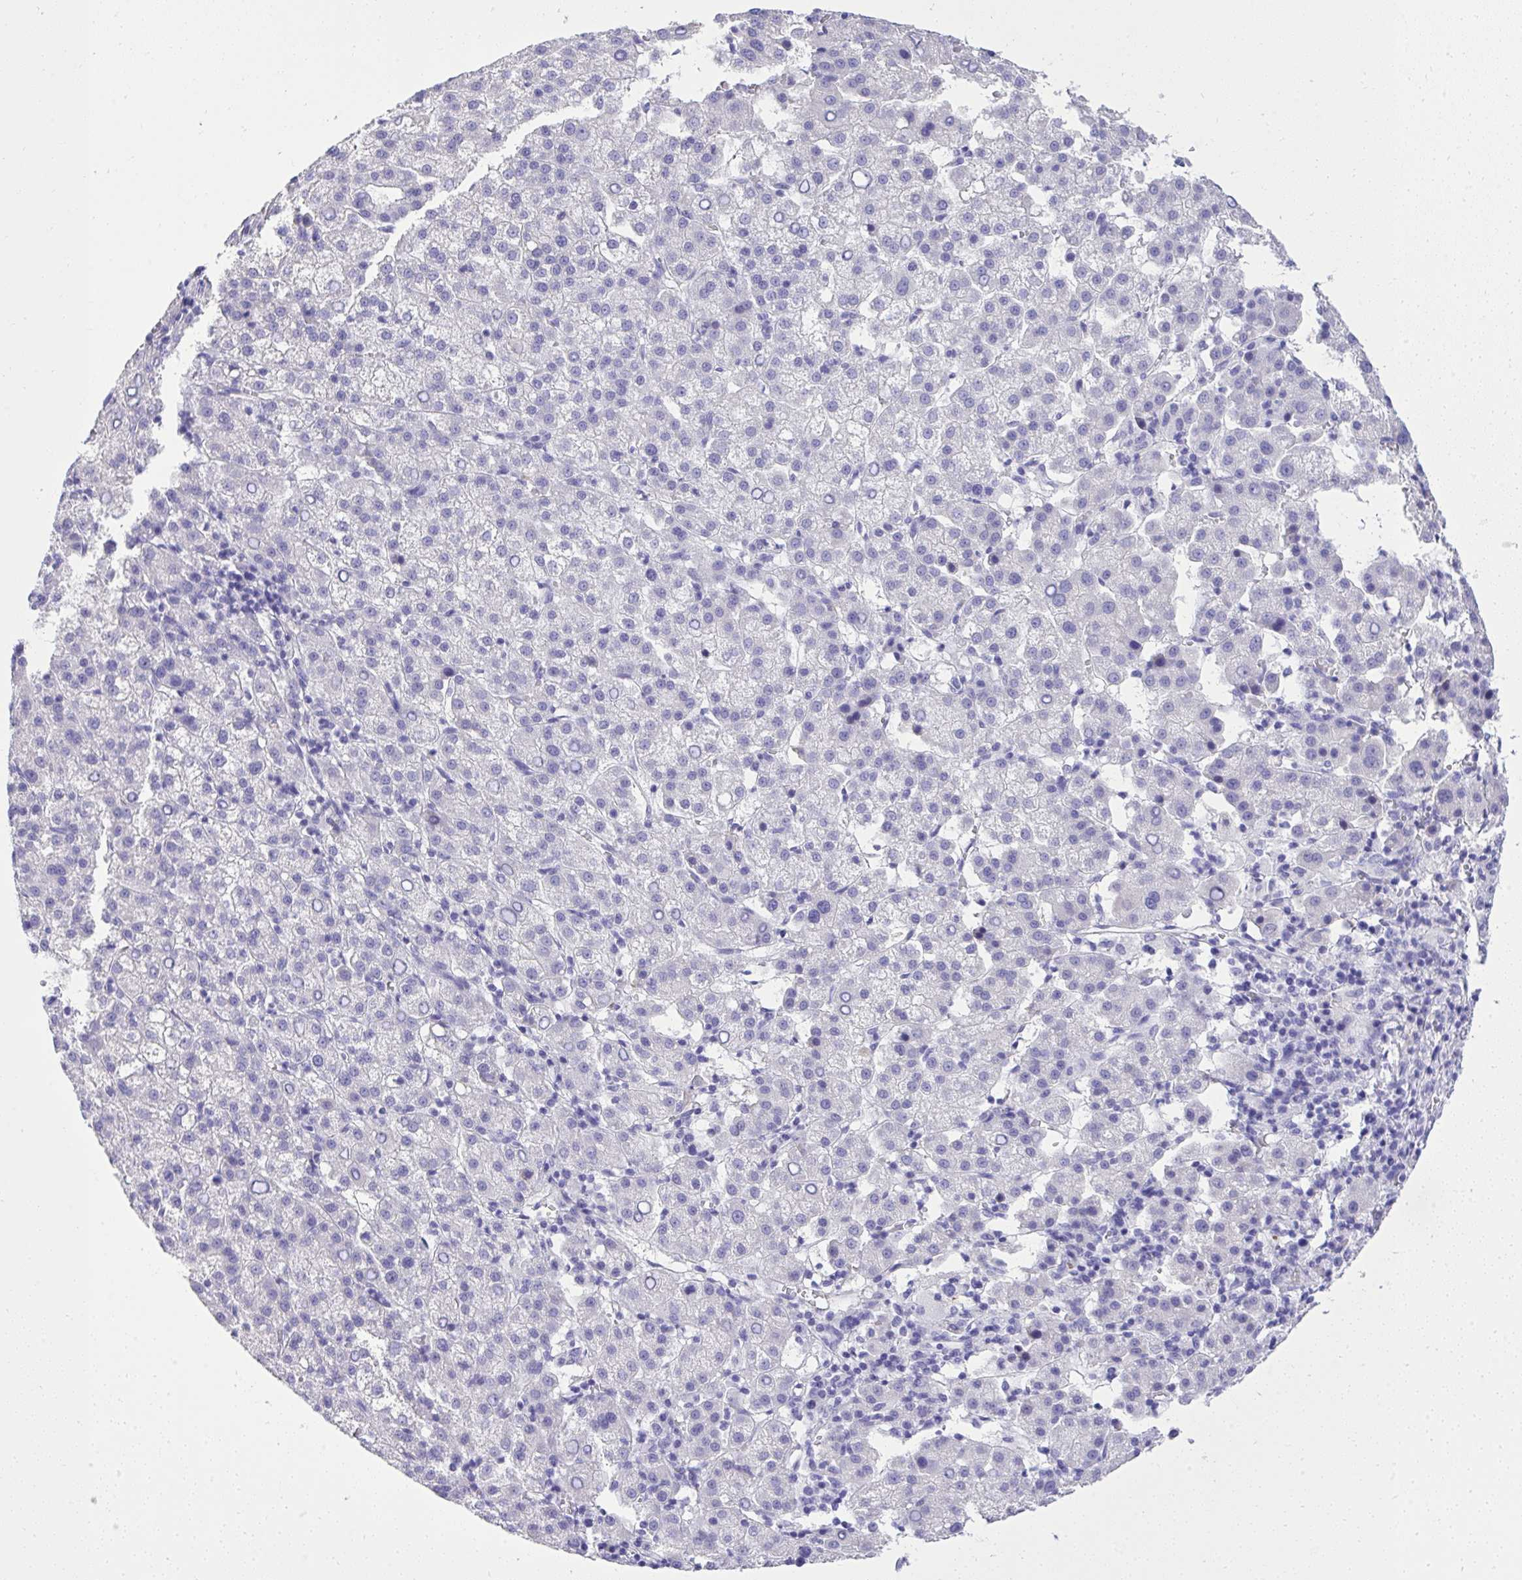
{"staining": {"intensity": "negative", "quantity": "none", "location": "none"}, "tissue": "liver cancer", "cell_type": "Tumor cells", "image_type": "cancer", "snomed": [{"axis": "morphology", "description": "Carcinoma, Hepatocellular, NOS"}, {"axis": "topography", "description": "Liver"}], "caption": "A photomicrograph of human liver cancer (hepatocellular carcinoma) is negative for staining in tumor cells.", "gene": "ST6GALNAC3", "patient": {"sex": "female", "age": 58}}